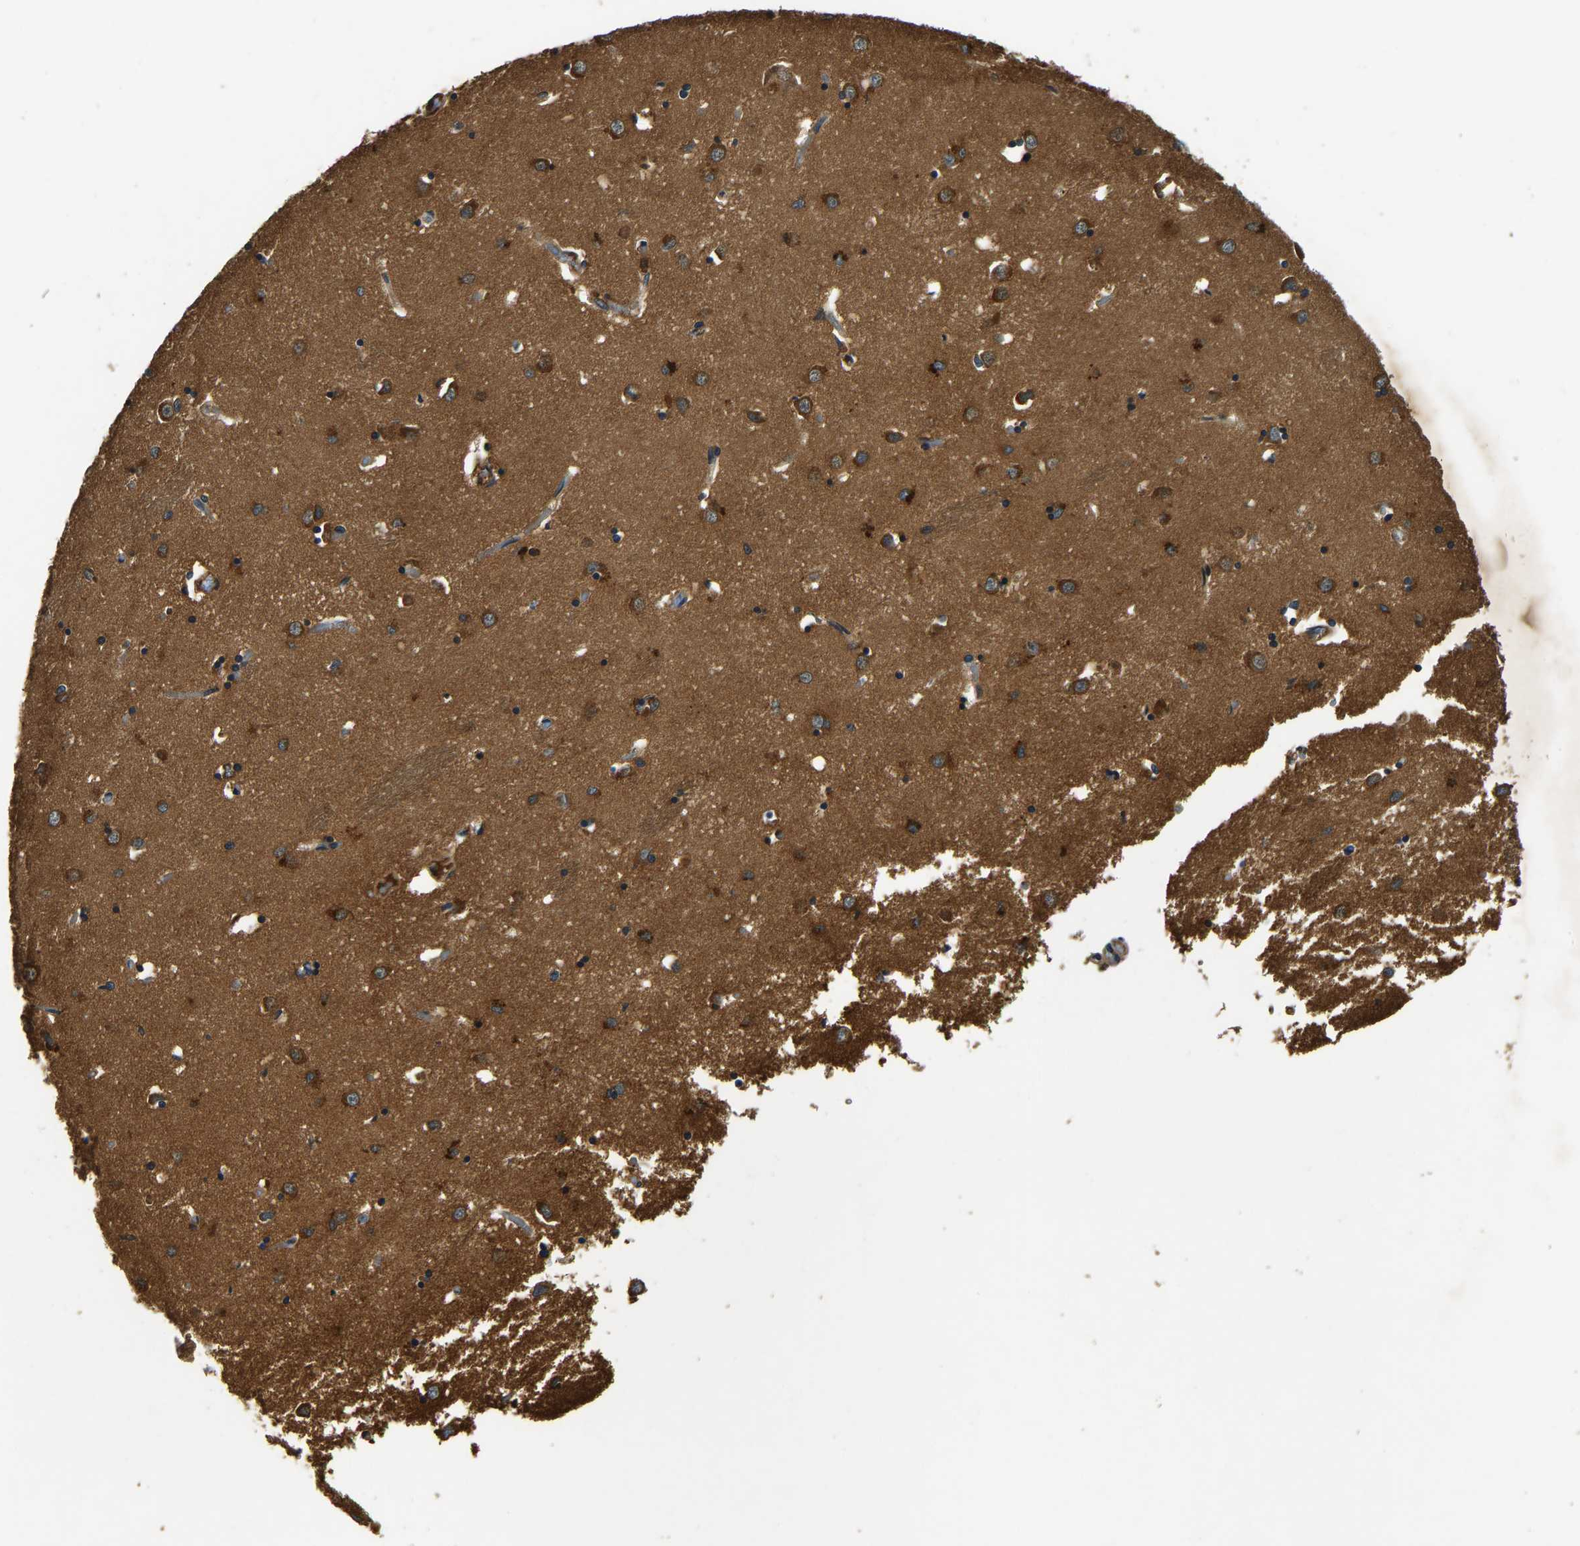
{"staining": {"intensity": "strong", "quantity": "25%-75%", "location": "cytoplasmic/membranous"}, "tissue": "caudate", "cell_type": "Glial cells", "image_type": "normal", "snomed": [{"axis": "morphology", "description": "Normal tissue, NOS"}, {"axis": "topography", "description": "Lateral ventricle wall"}], "caption": "Strong cytoplasmic/membranous protein expression is appreciated in about 25%-75% of glial cells in caudate. (DAB (3,3'-diaminobenzidine) = brown stain, brightfield microscopy at high magnification).", "gene": "RESF1", "patient": {"sex": "female", "age": 19}}